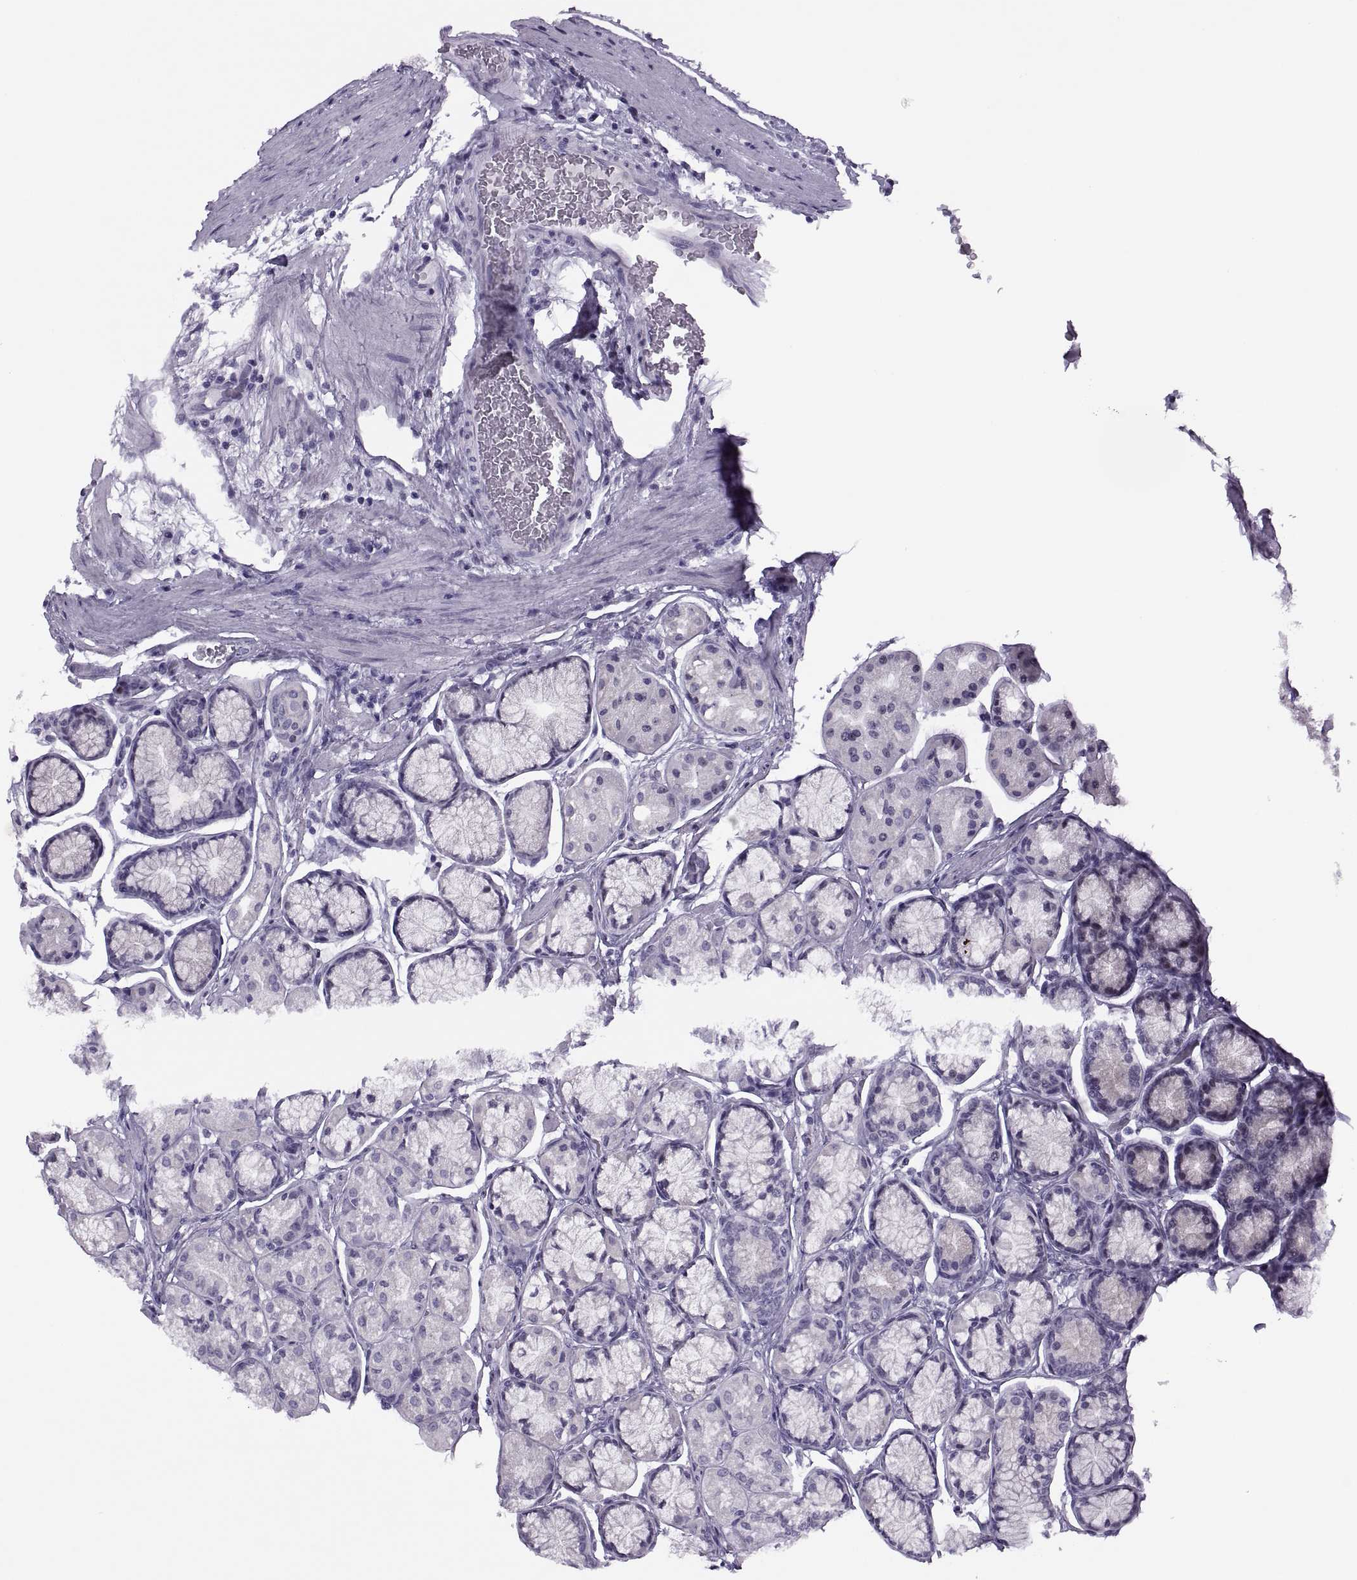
{"staining": {"intensity": "weak", "quantity": "<25%", "location": "cytoplasmic/membranous"}, "tissue": "stomach", "cell_type": "Glandular cells", "image_type": "normal", "snomed": [{"axis": "morphology", "description": "Normal tissue, NOS"}, {"axis": "morphology", "description": "Adenocarcinoma, NOS"}, {"axis": "morphology", "description": "Adenocarcinoma, High grade"}, {"axis": "topography", "description": "Stomach, upper"}, {"axis": "topography", "description": "Stomach"}], "caption": "This micrograph is of benign stomach stained with immunohistochemistry (IHC) to label a protein in brown with the nuclei are counter-stained blue. There is no positivity in glandular cells.", "gene": "FAM24A", "patient": {"sex": "female", "age": 65}}